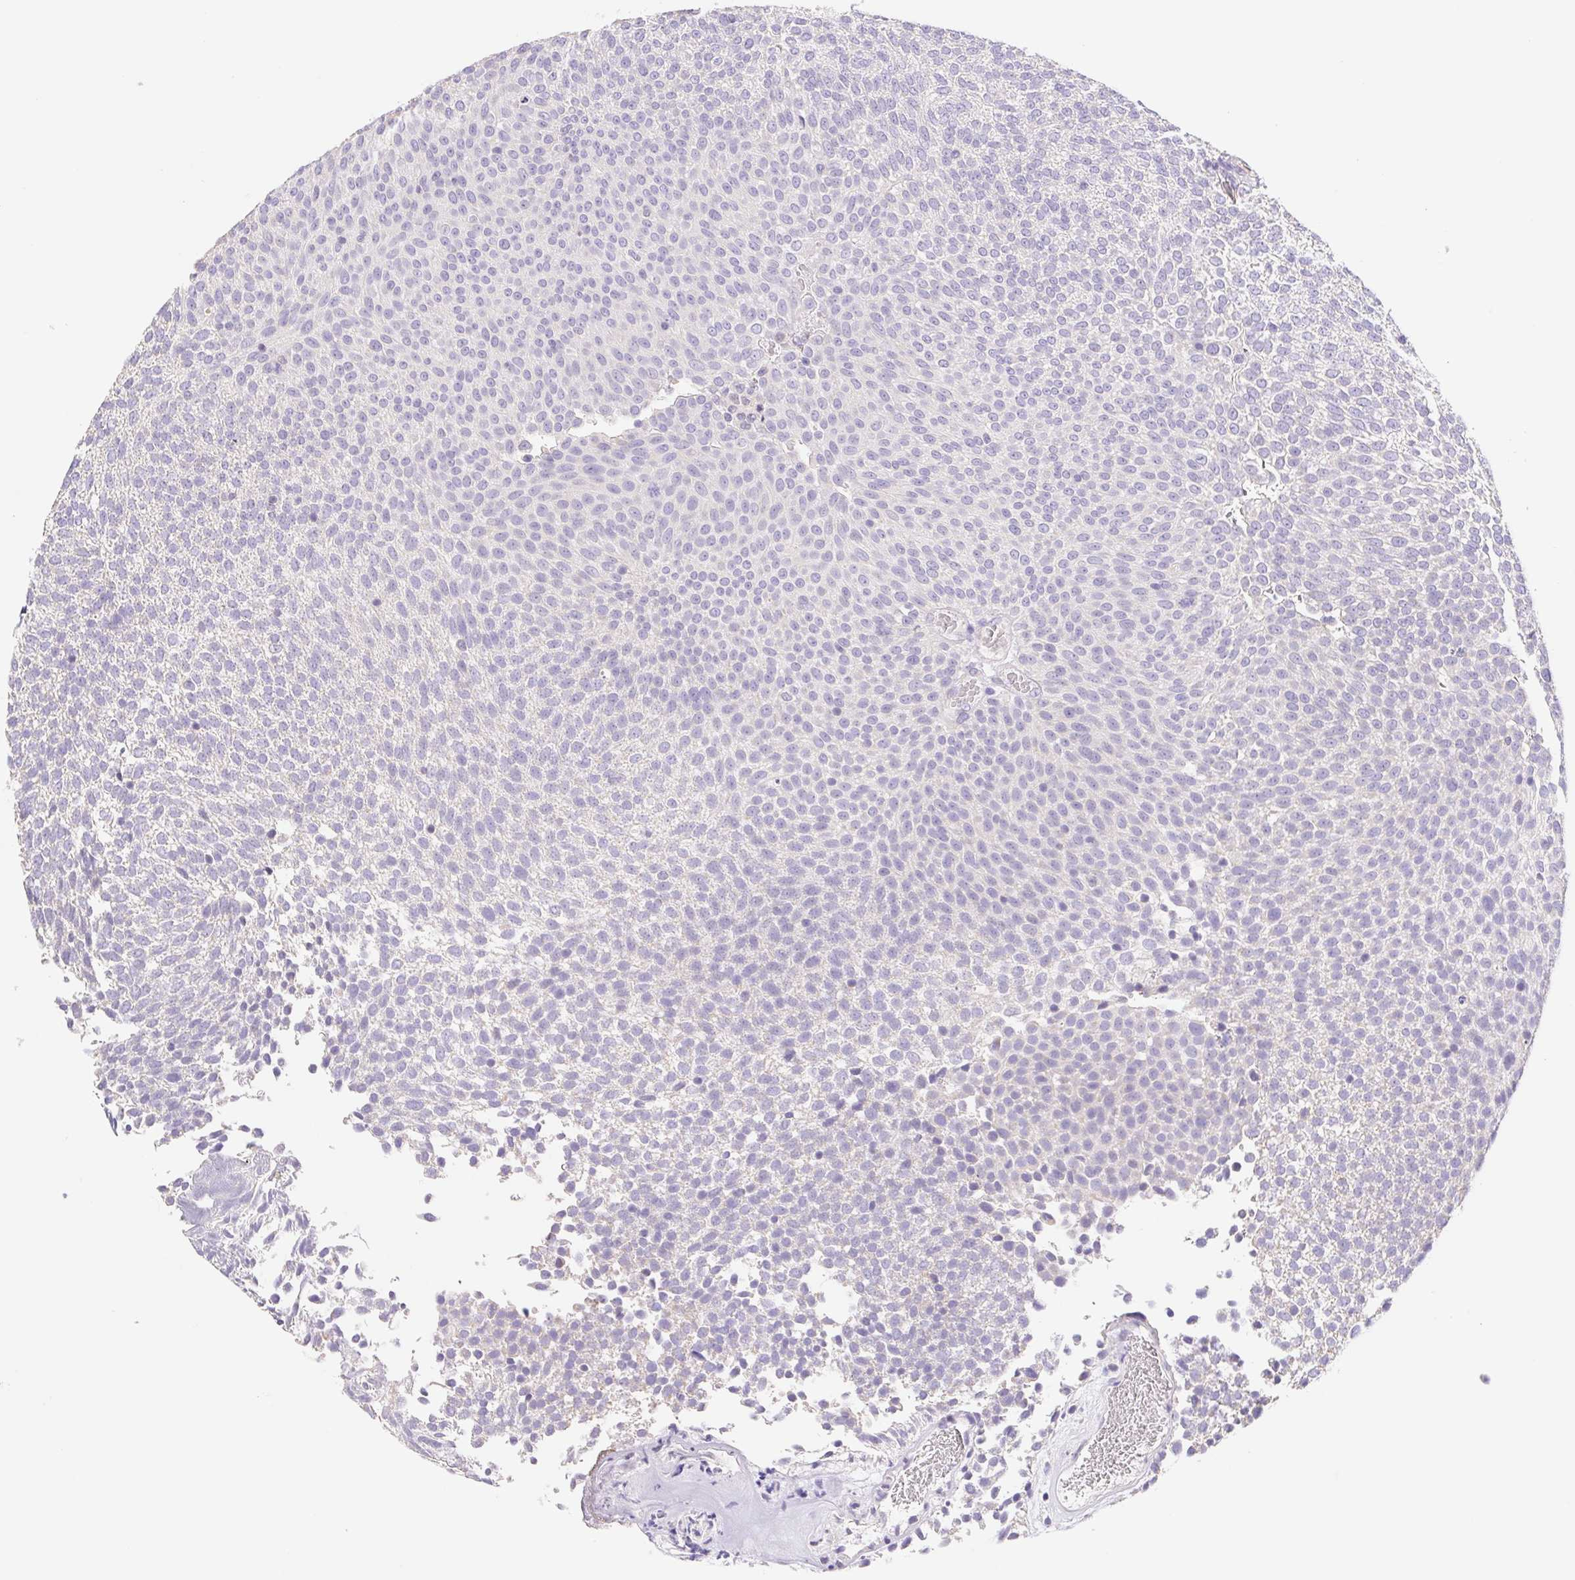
{"staining": {"intensity": "negative", "quantity": "none", "location": "none"}, "tissue": "urothelial cancer", "cell_type": "Tumor cells", "image_type": "cancer", "snomed": [{"axis": "morphology", "description": "Urothelial carcinoma, Low grade"}, {"axis": "topography", "description": "Urinary bladder"}], "caption": "A photomicrograph of human urothelial carcinoma (low-grade) is negative for staining in tumor cells.", "gene": "FKBP6", "patient": {"sex": "female", "age": 79}}